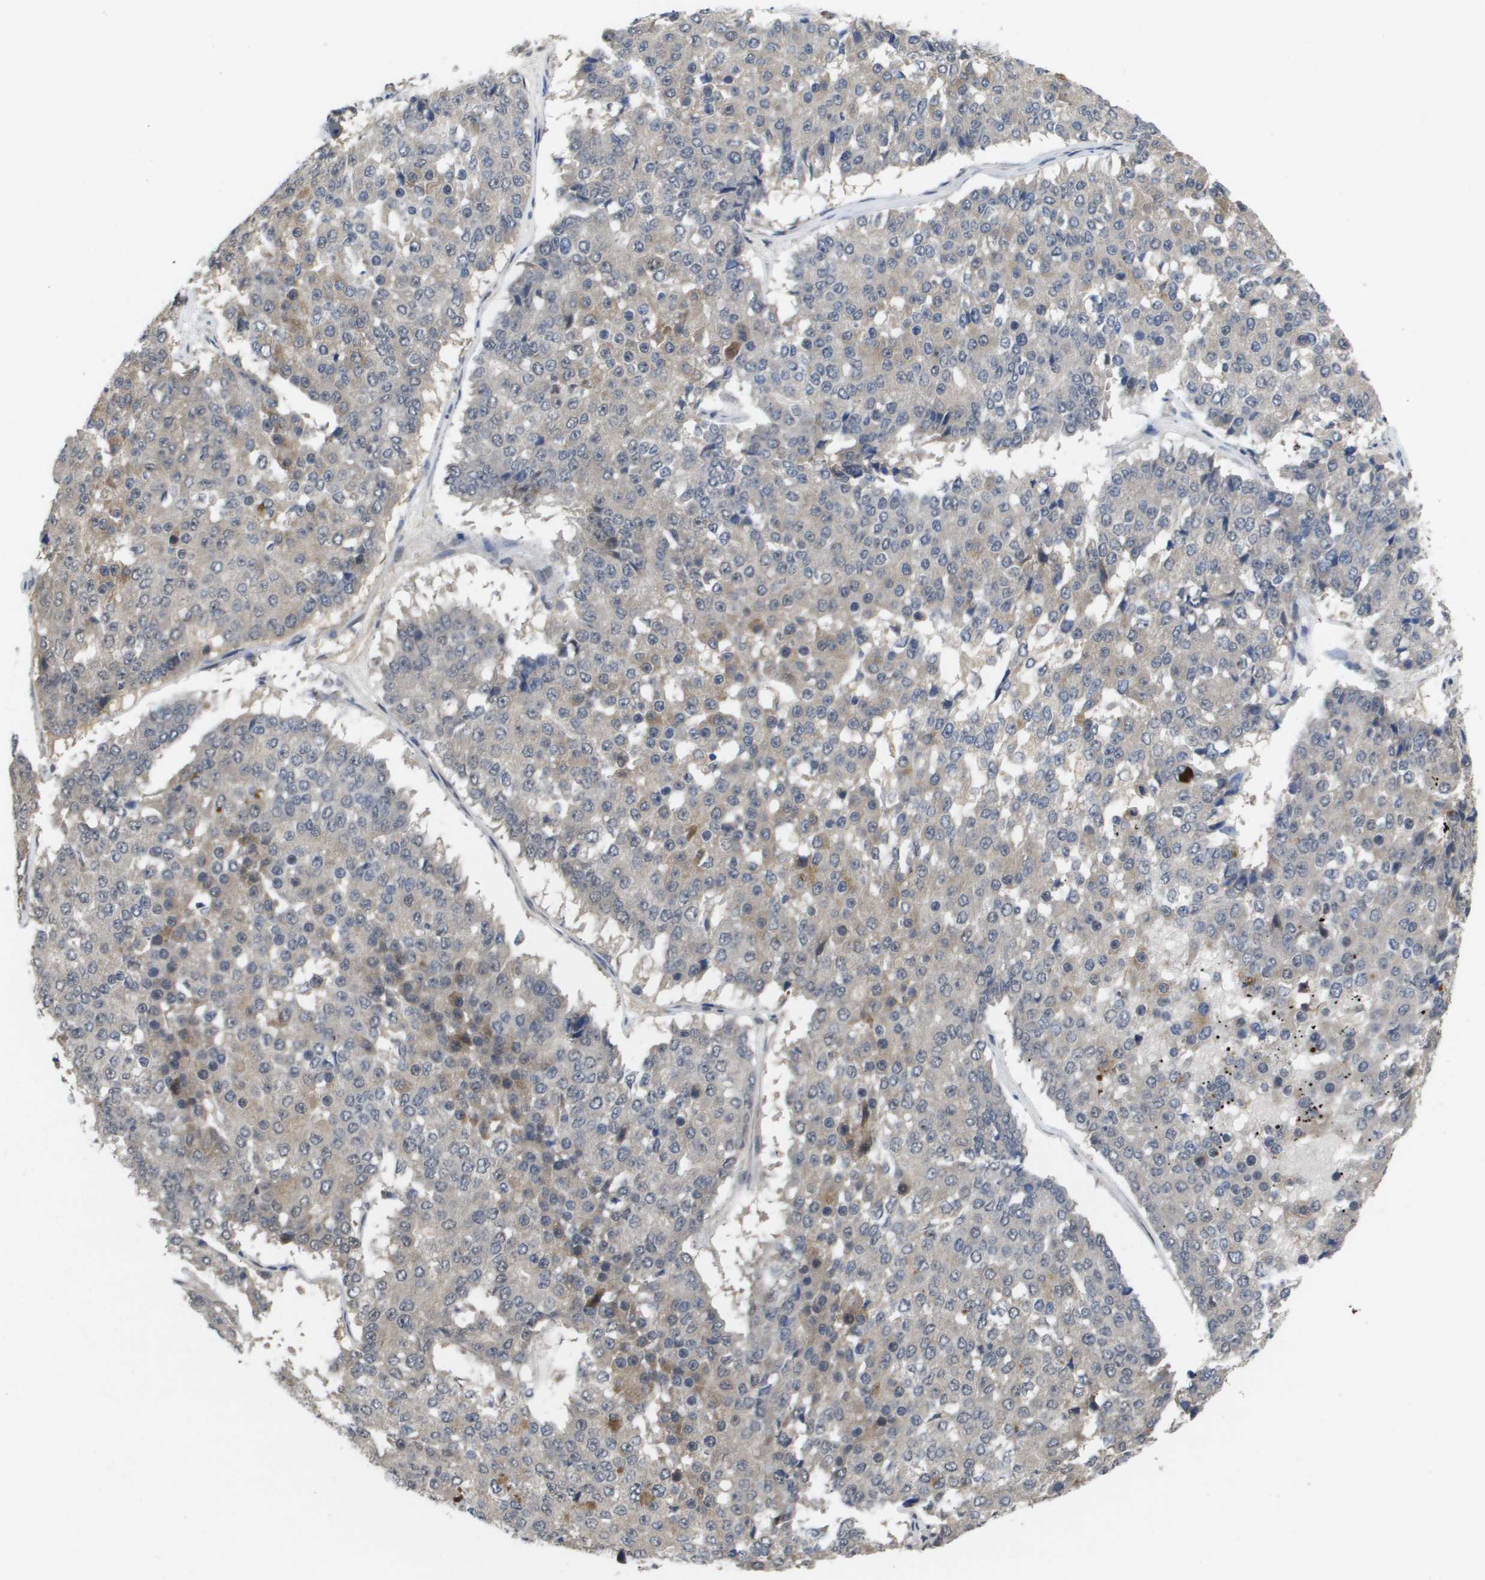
{"staining": {"intensity": "weak", "quantity": "<25%", "location": "cytoplasmic/membranous"}, "tissue": "pancreatic cancer", "cell_type": "Tumor cells", "image_type": "cancer", "snomed": [{"axis": "morphology", "description": "Adenocarcinoma, NOS"}, {"axis": "topography", "description": "Pancreas"}], "caption": "This micrograph is of adenocarcinoma (pancreatic) stained with immunohistochemistry (IHC) to label a protein in brown with the nuclei are counter-stained blue. There is no staining in tumor cells.", "gene": "AMBRA1", "patient": {"sex": "male", "age": 50}}